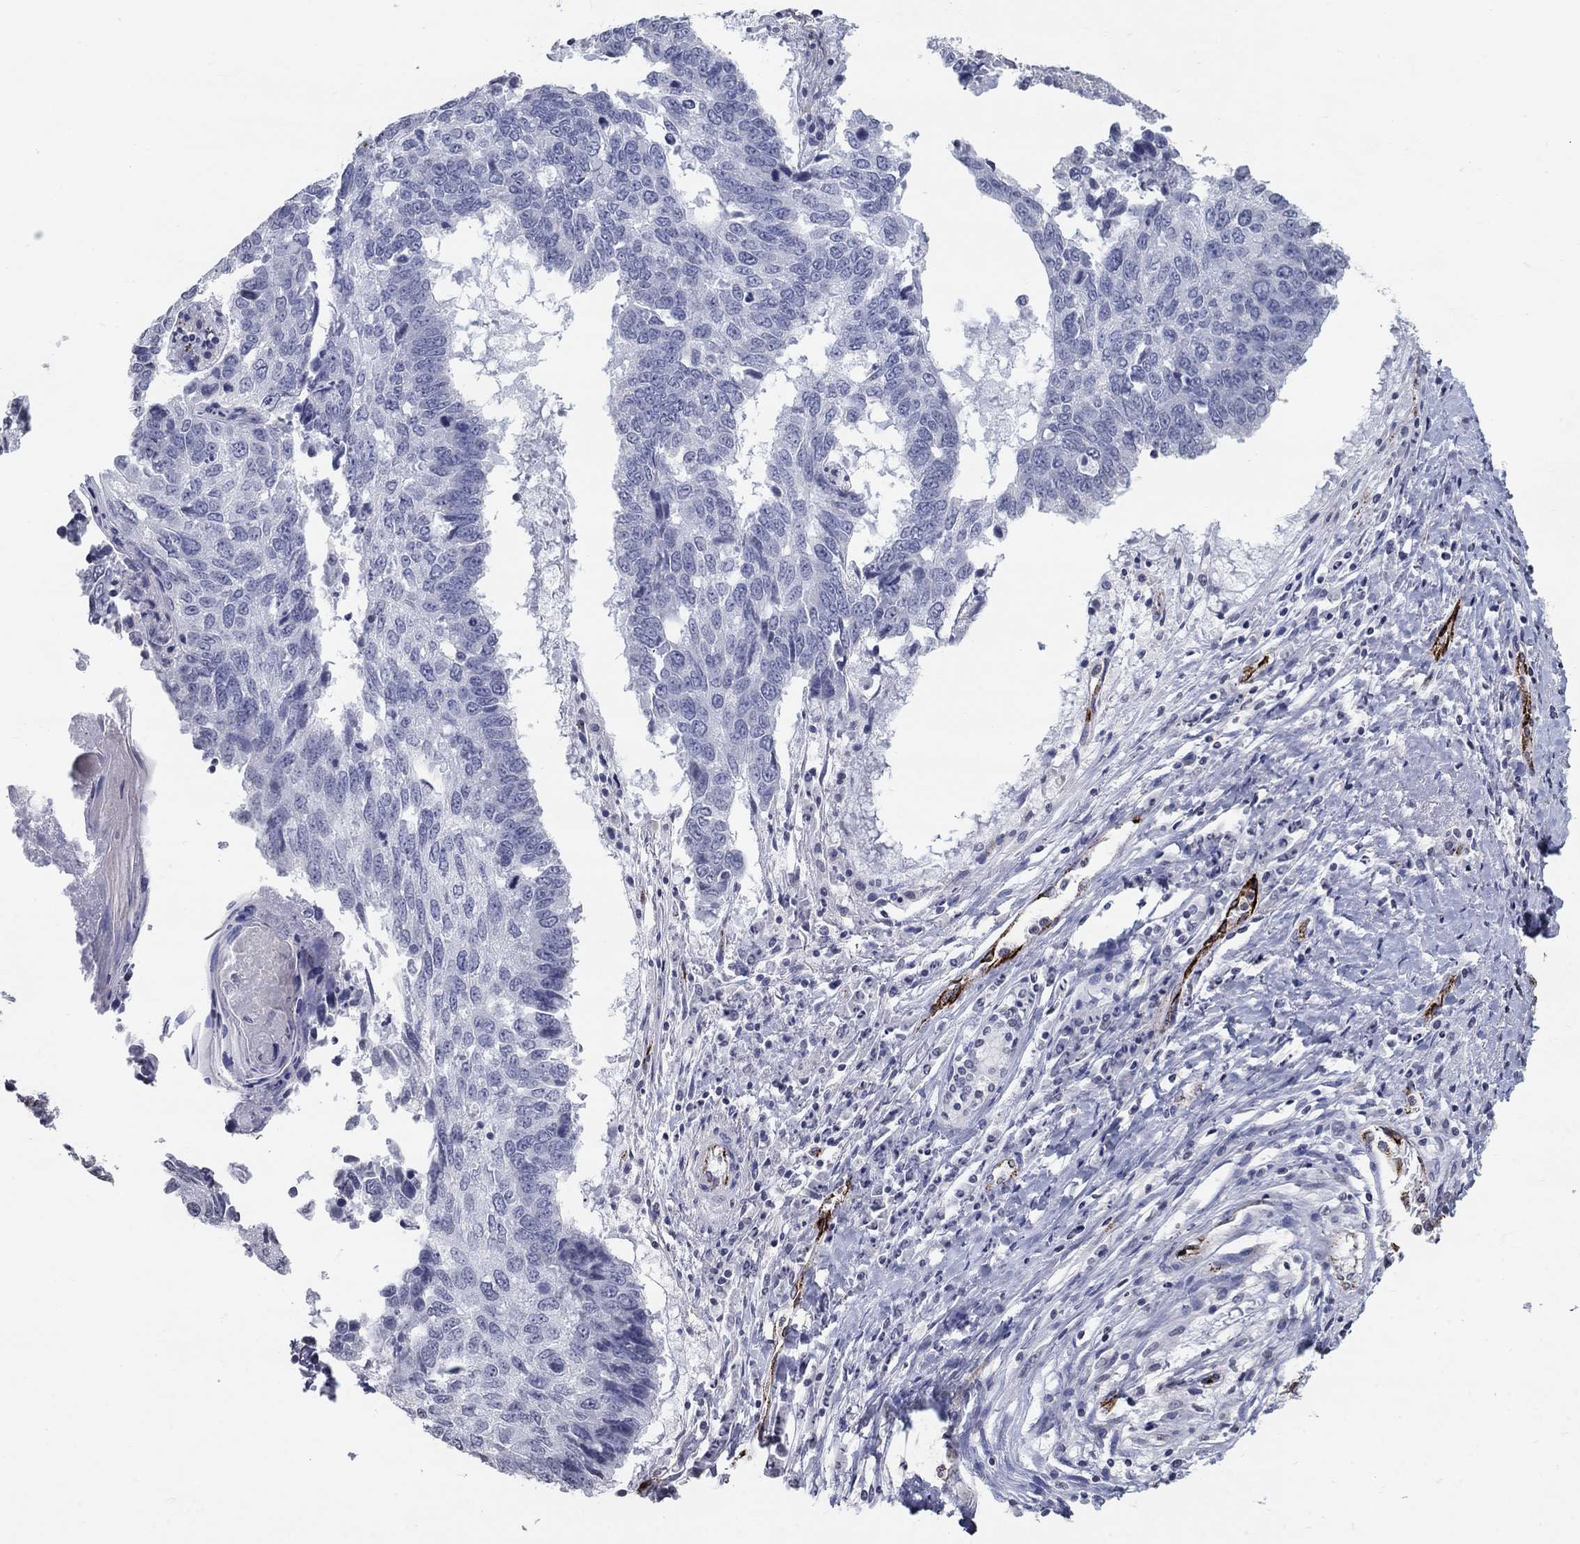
{"staining": {"intensity": "negative", "quantity": "none", "location": "none"}, "tissue": "lung cancer", "cell_type": "Tumor cells", "image_type": "cancer", "snomed": [{"axis": "morphology", "description": "Squamous cell carcinoma, NOS"}, {"axis": "topography", "description": "Lung"}], "caption": "Immunohistochemical staining of human lung squamous cell carcinoma shows no significant positivity in tumor cells. (Stains: DAB (3,3'-diaminobenzidine) immunohistochemistry (IHC) with hematoxylin counter stain, Microscopy: brightfield microscopy at high magnification).", "gene": "TINAG", "patient": {"sex": "male", "age": 73}}